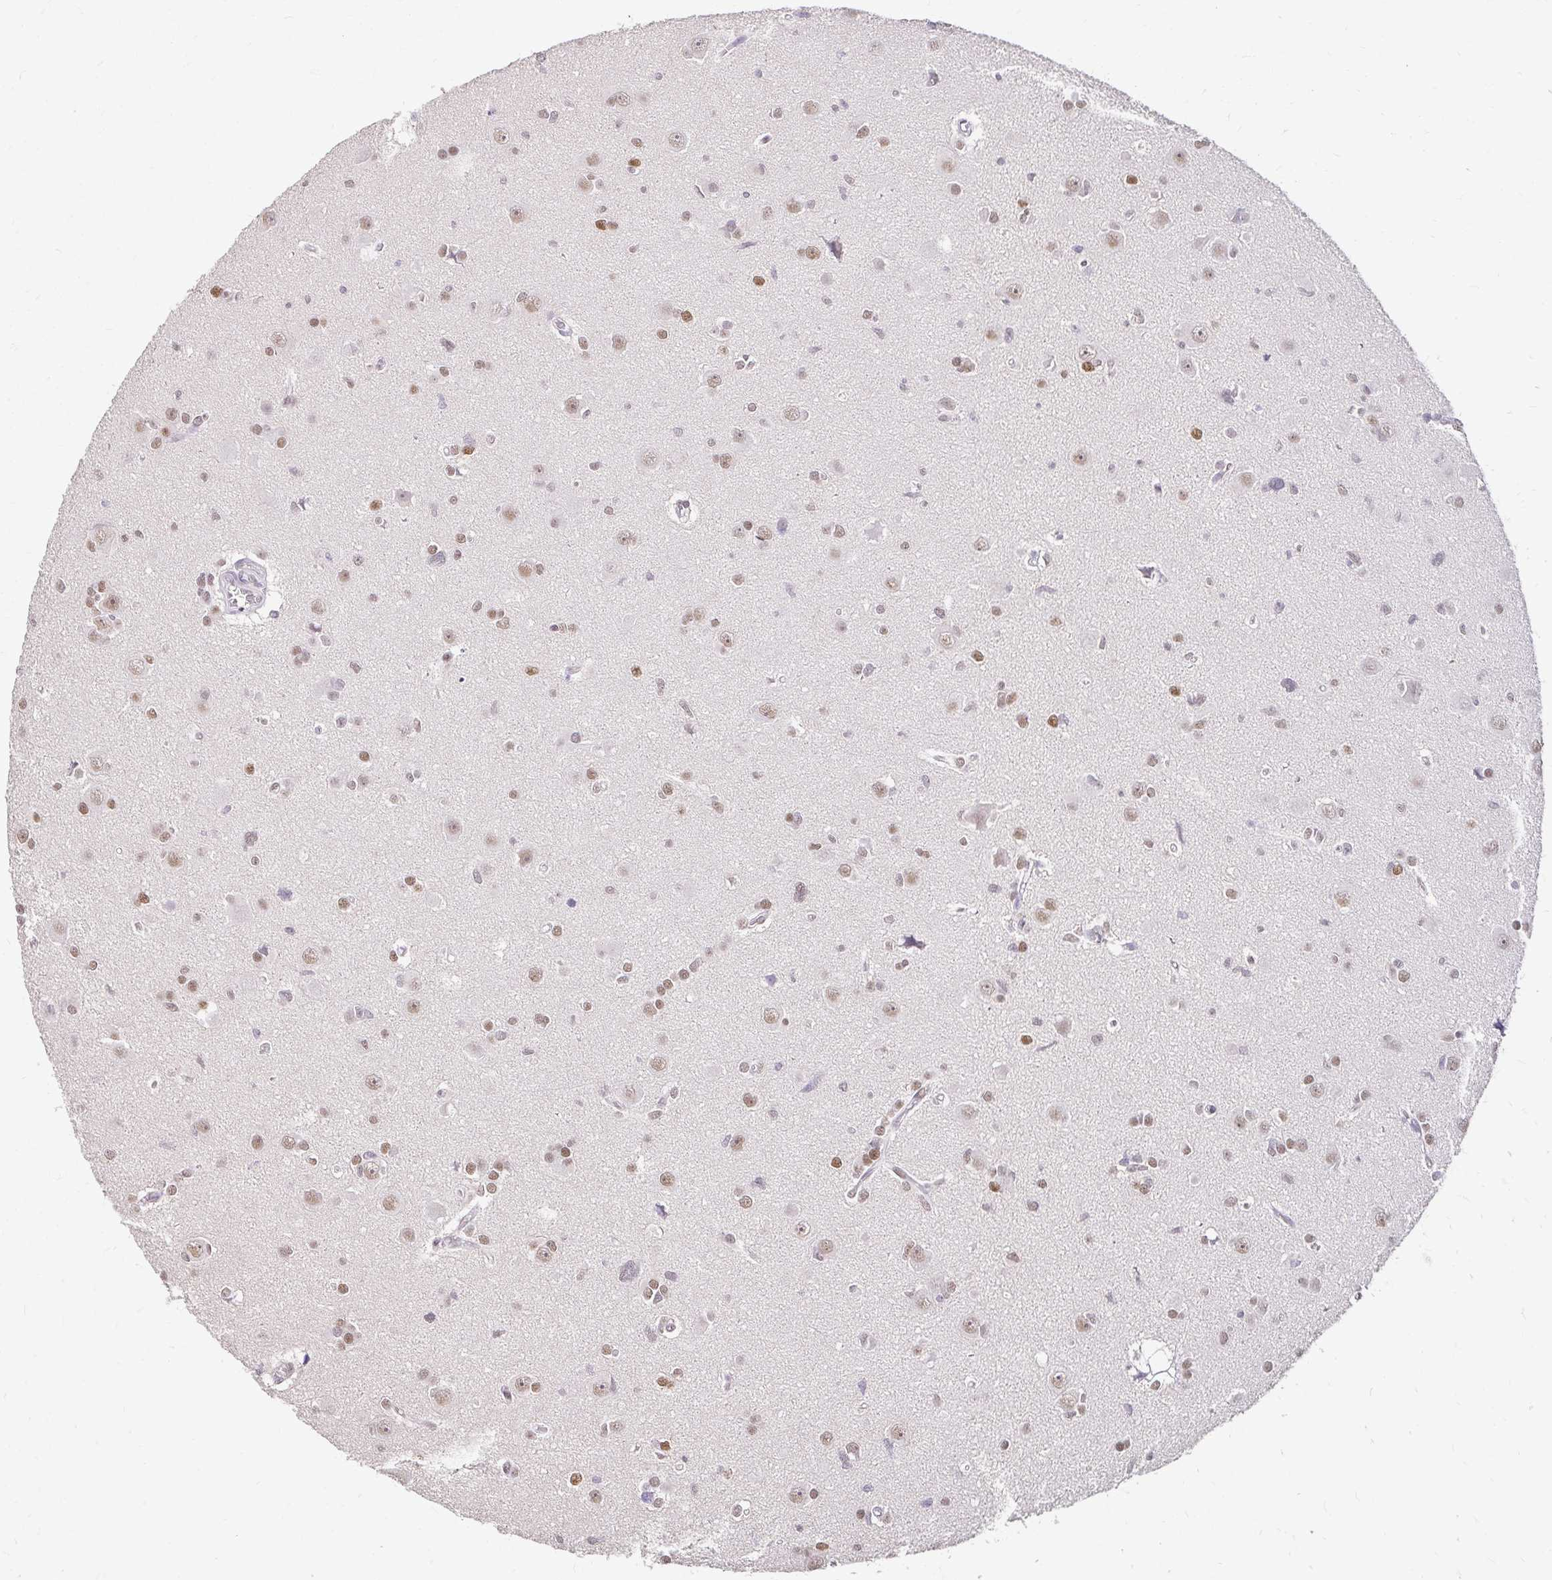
{"staining": {"intensity": "moderate", "quantity": ">75%", "location": "nuclear"}, "tissue": "glioma", "cell_type": "Tumor cells", "image_type": "cancer", "snomed": [{"axis": "morphology", "description": "Glioma, malignant, High grade"}, {"axis": "topography", "description": "Brain"}], "caption": "Malignant glioma (high-grade) was stained to show a protein in brown. There is medium levels of moderate nuclear positivity in approximately >75% of tumor cells. (DAB IHC, brown staining for protein, blue staining for nuclei).", "gene": "RIMS4", "patient": {"sex": "male", "age": 23}}